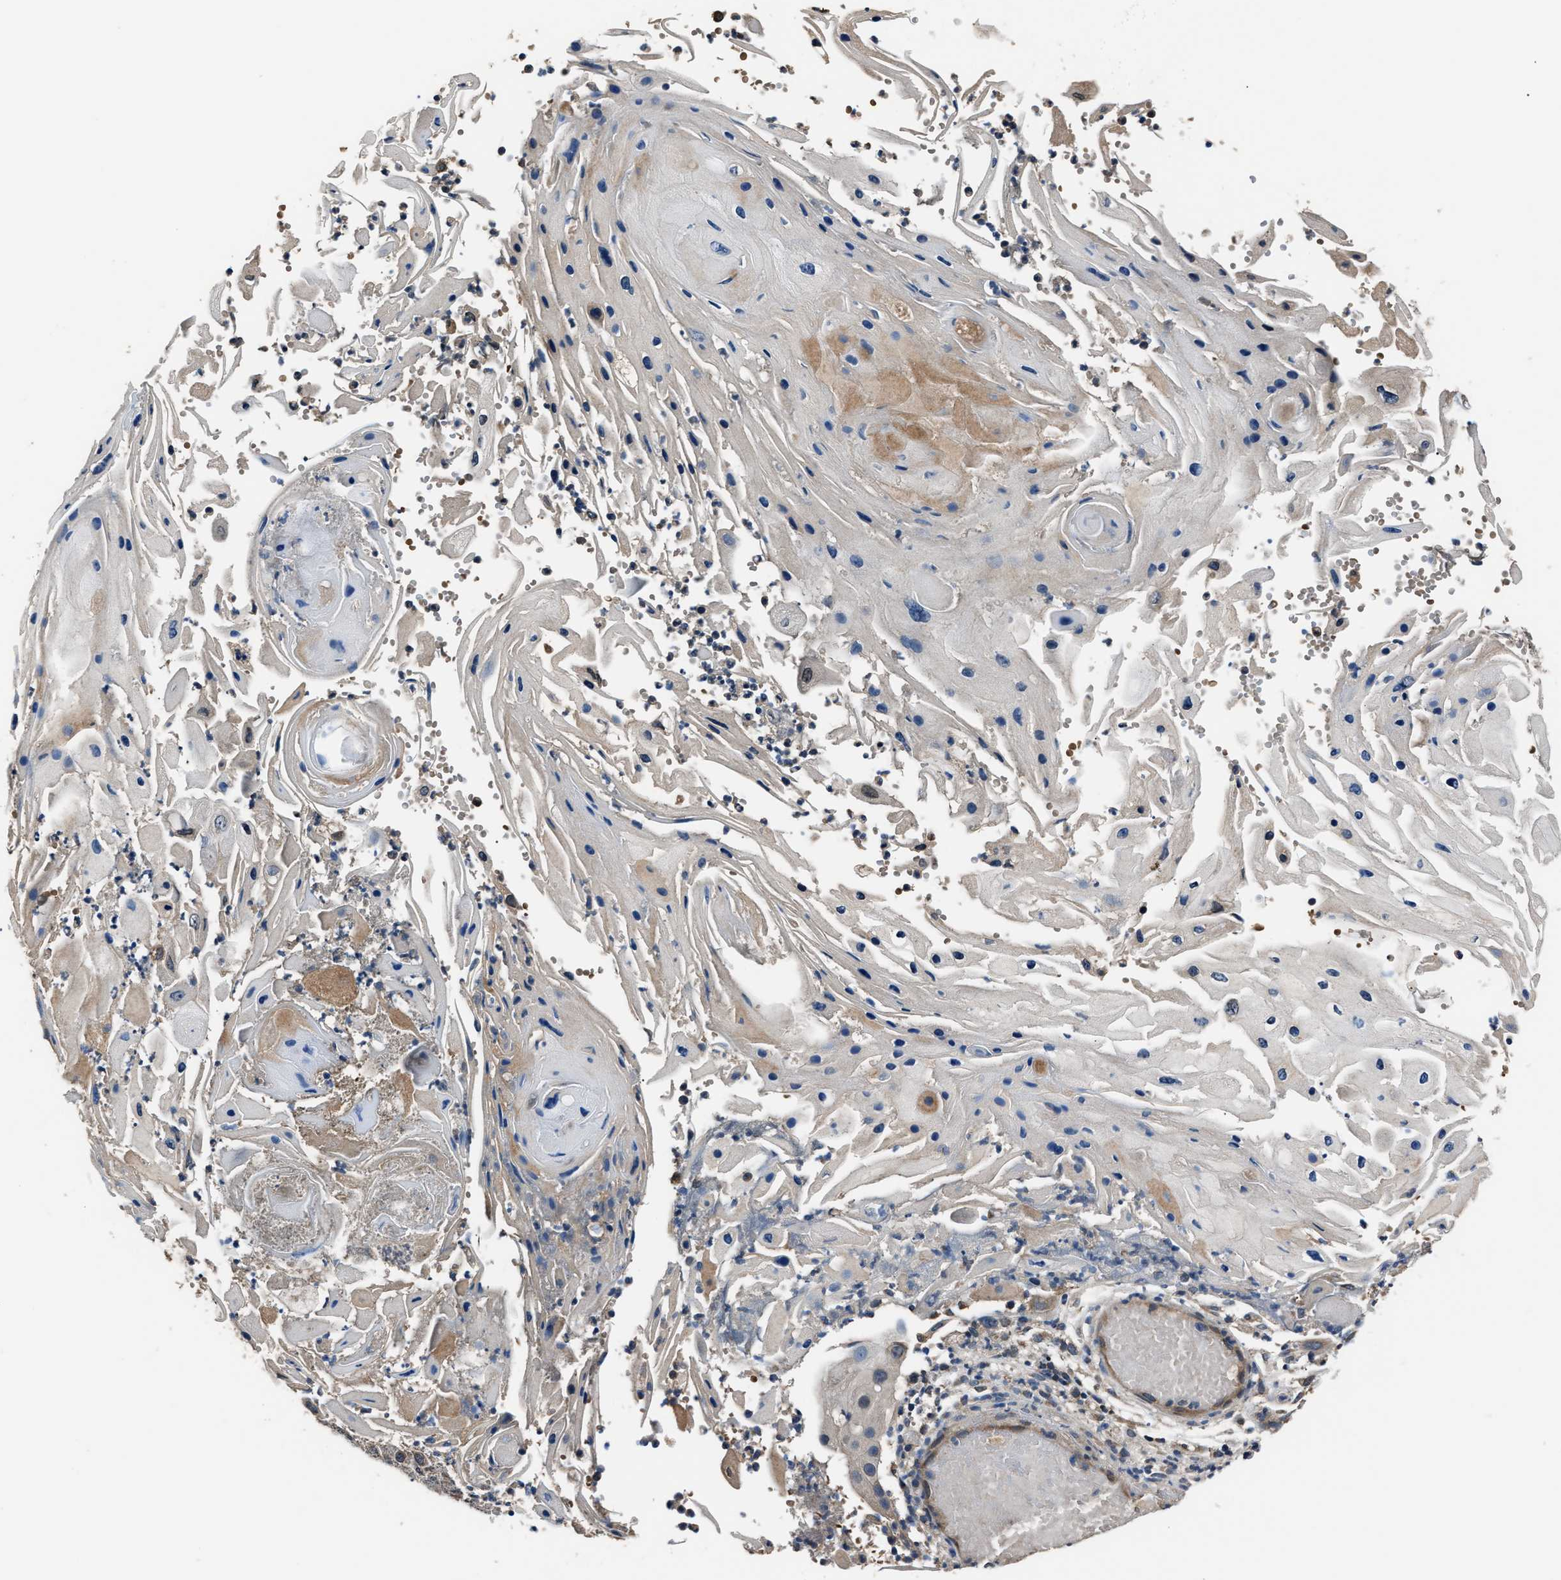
{"staining": {"intensity": "negative", "quantity": "none", "location": "none"}, "tissue": "skin cancer", "cell_type": "Tumor cells", "image_type": "cancer", "snomed": [{"axis": "morphology", "description": "Squamous cell carcinoma, NOS"}, {"axis": "topography", "description": "Skin"}], "caption": "Protein analysis of skin cancer exhibits no significant positivity in tumor cells.", "gene": "TNRC18", "patient": {"sex": "female", "age": 44}}